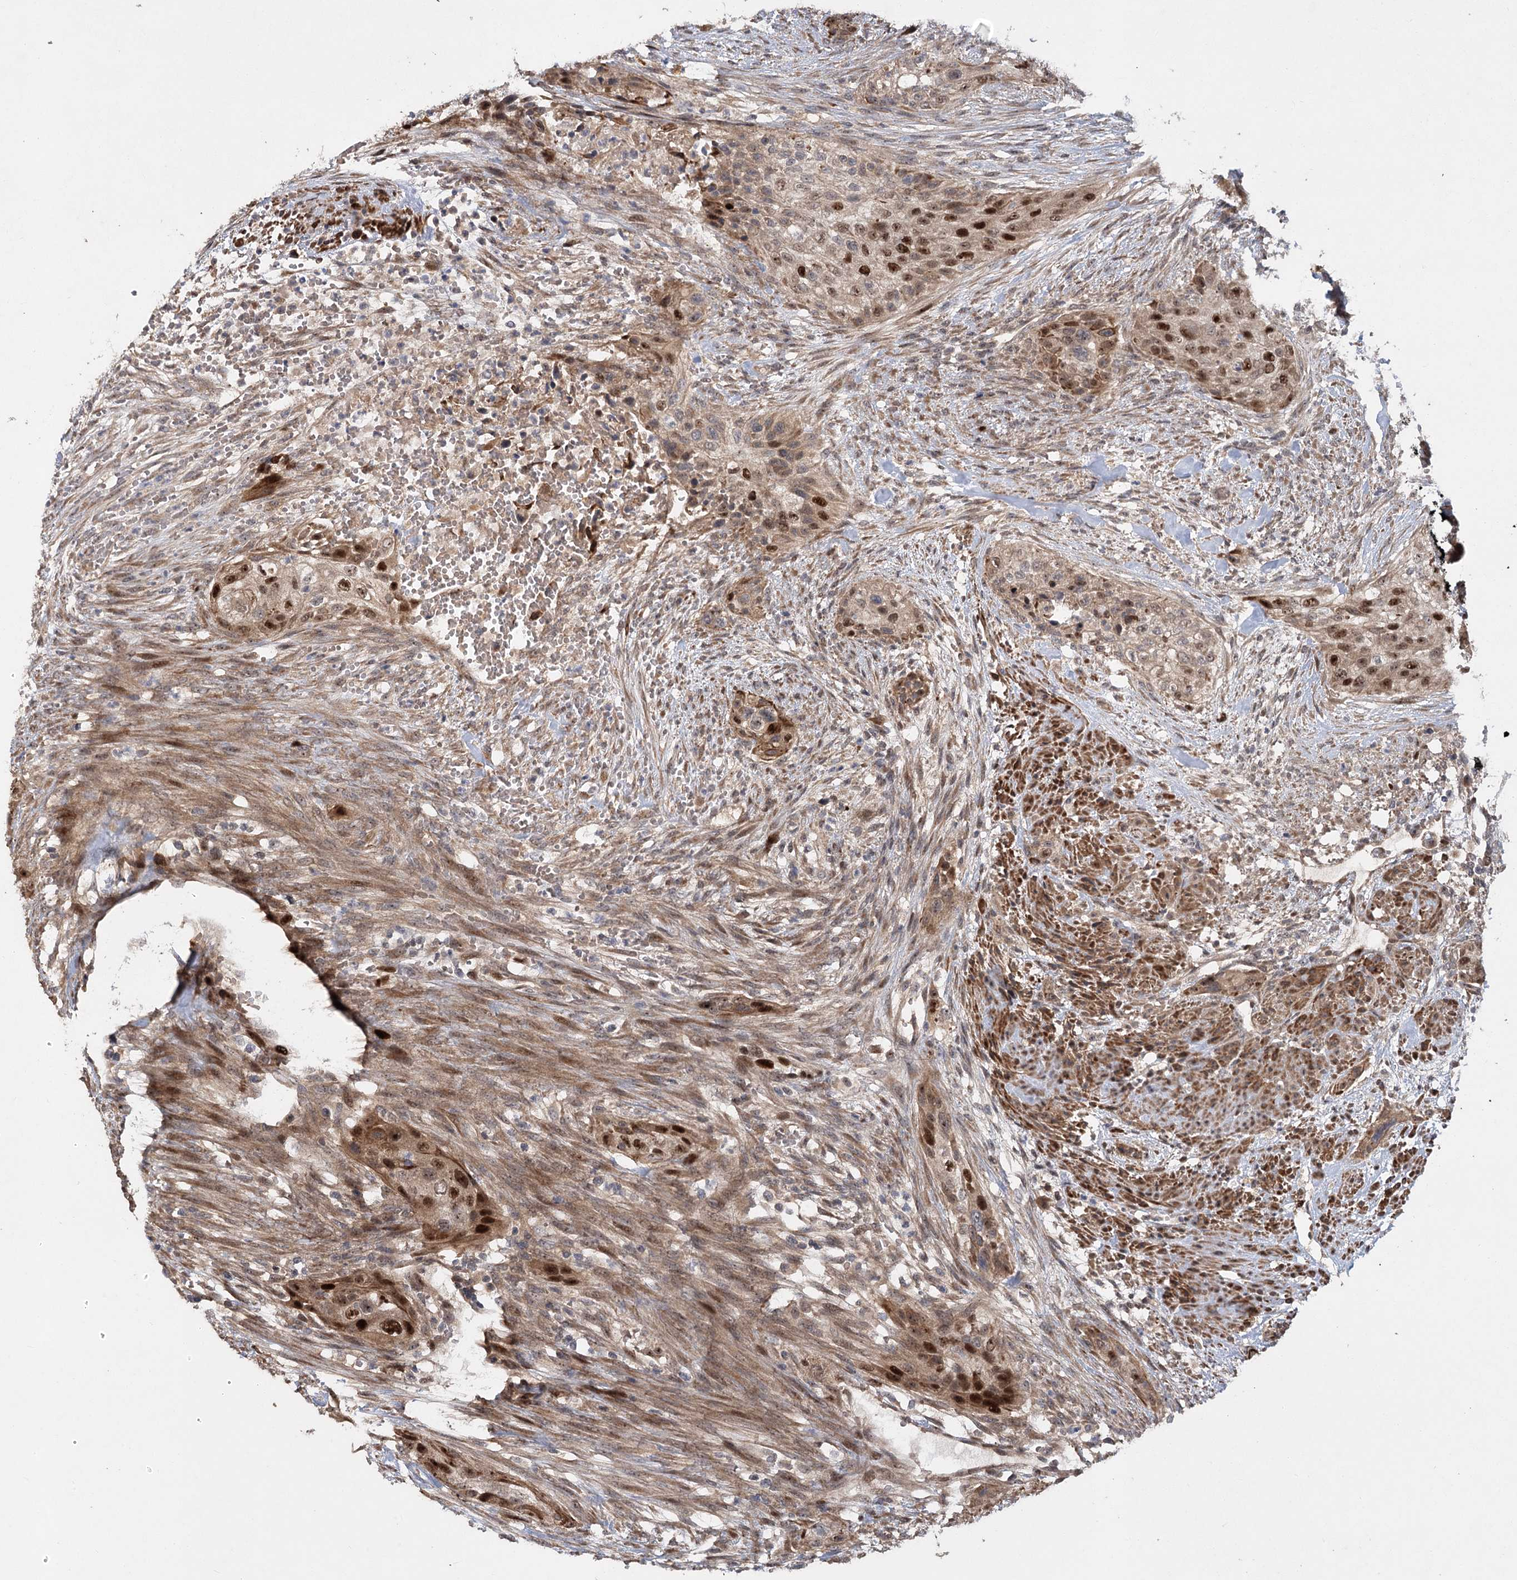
{"staining": {"intensity": "strong", "quantity": "25%-75%", "location": "cytoplasmic/membranous,nuclear"}, "tissue": "urothelial cancer", "cell_type": "Tumor cells", "image_type": "cancer", "snomed": [{"axis": "morphology", "description": "Urothelial carcinoma, High grade"}, {"axis": "topography", "description": "Urinary bladder"}], "caption": "This is a histology image of immunohistochemistry (IHC) staining of urothelial cancer, which shows strong expression in the cytoplasmic/membranous and nuclear of tumor cells.", "gene": "PIK3C2A", "patient": {"sex": "male", "age": 35}}